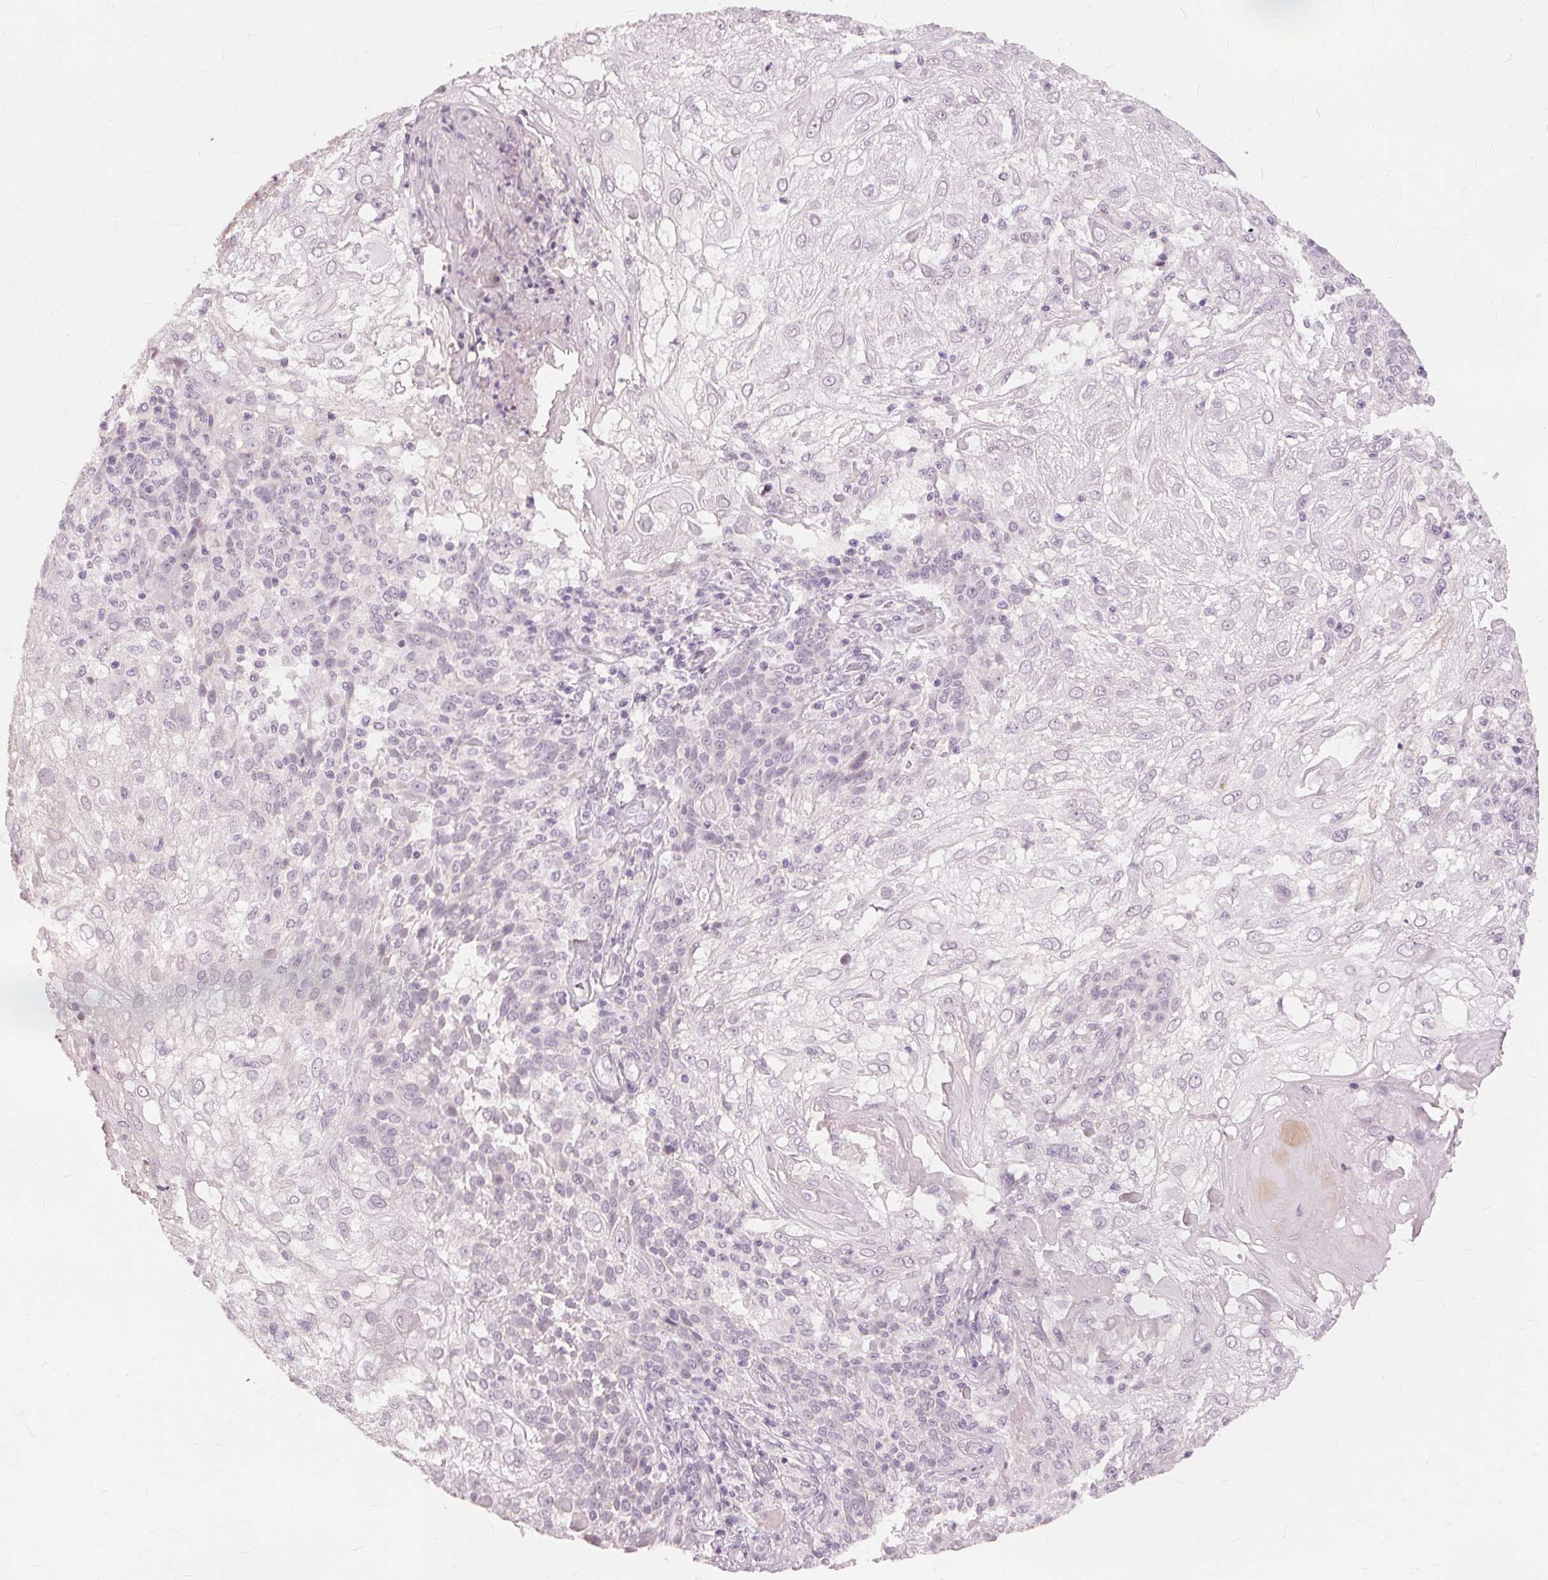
{"staining": {"intensity": "negative", "quantity": "none", "location": "none"}, "tissue": "skin cancer", "cell_type": "Tumor cells", "image_type": "cancer", "snomed": [{"axis": "morphology", "description": "Normal tissue, NOS"}, {"axis": "morphology", "description": "Squamous cell carcinoma, NOS"}, {"axis": "topography", "description": "Skin"}], "caption": "Immunohistochemistry (IHC) of skin cancer exhibits no staining in tumor cells.", "gene": "SFTPD", "patient": {"sex": "female", "age": 83}}